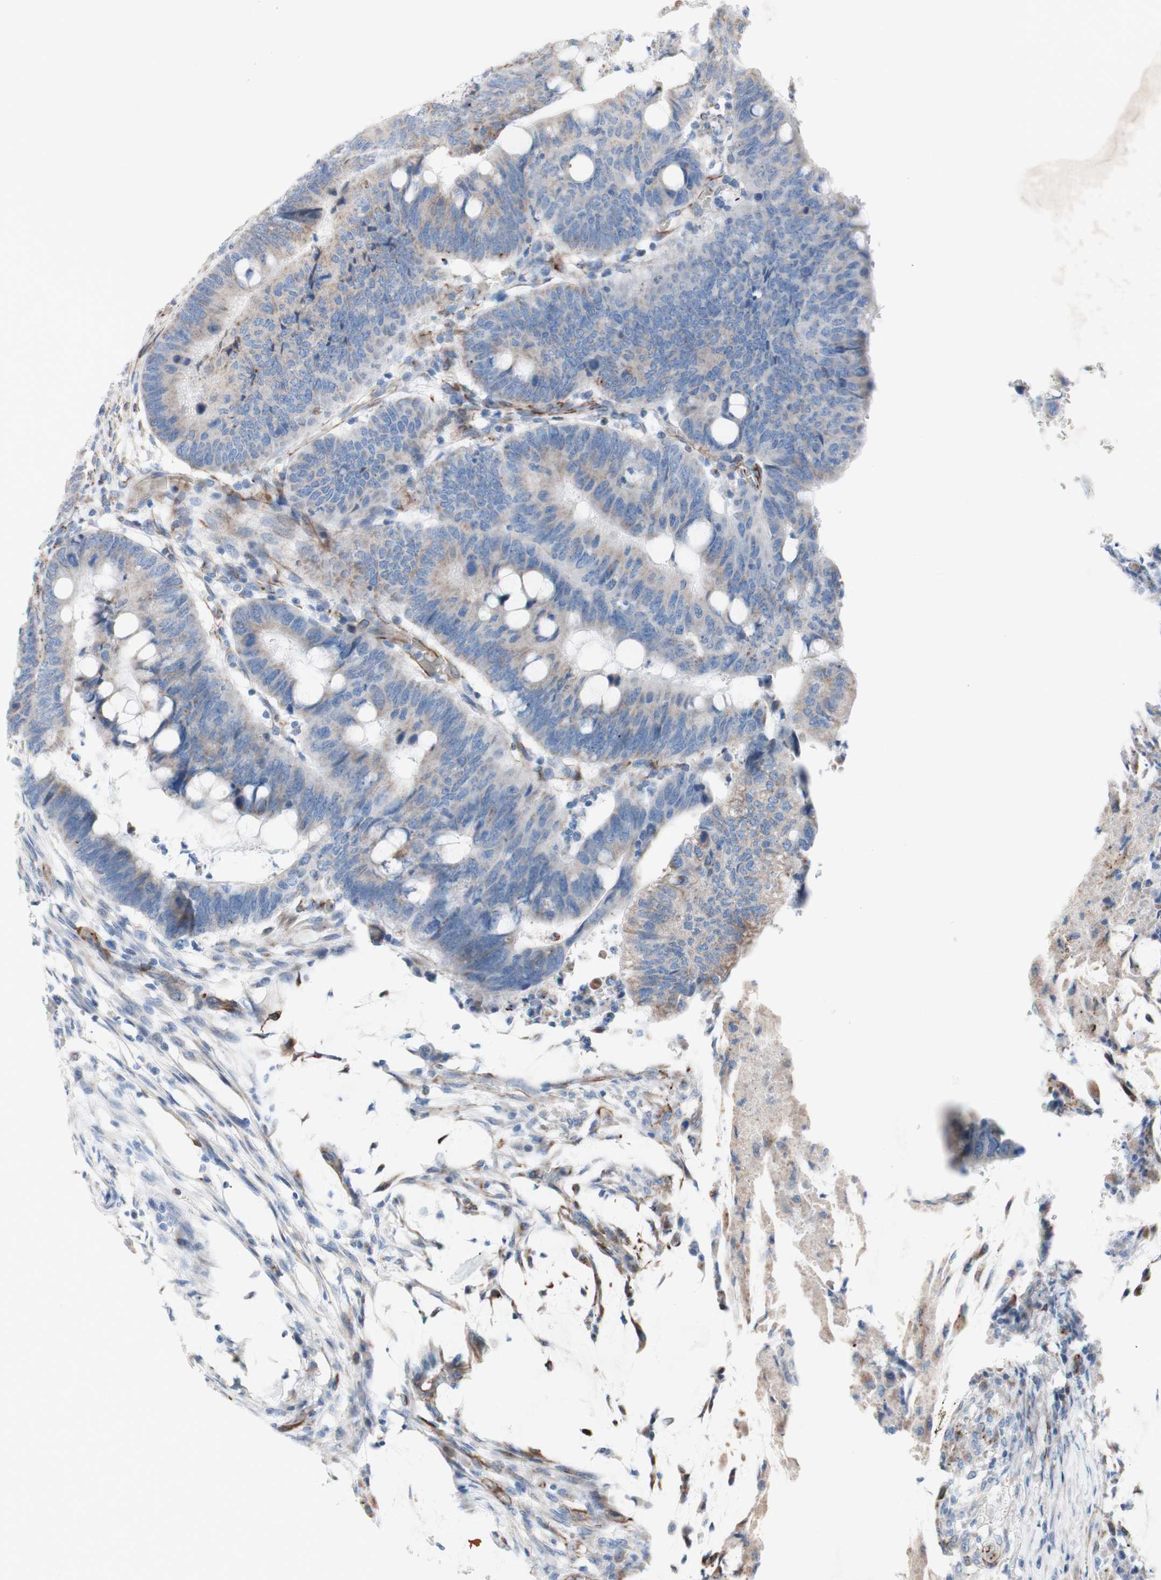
{"staining": {"intensity": "moderate", "quantity": ">75%", "location": "cytoplasmic/membranous"}, "tissue": "colorectal cancer", "cell_type": "Tumor cells", "image_type": "cancer", "snomed": [{"axis": "morphology", "description": "Normal tissue, NOS"}, {"axis": "morphology", "description": "Adenocarcinoma, NOS"}, {"axis": "topography", "description": "Rectum"}, {"axis": "topography", "description": "Peripheral nerve tissue"}], "caption": "Protein expression analysis of colorectal adenocarcinoma exhibits moderate cytoplasmic/membranous staining in about >75% of tumor cells. (brown staining indicates protein expression, while blue staining denotes nuclei).", "gene": "AGPAT5", "patient": {"sex": "male", "age": 92}}